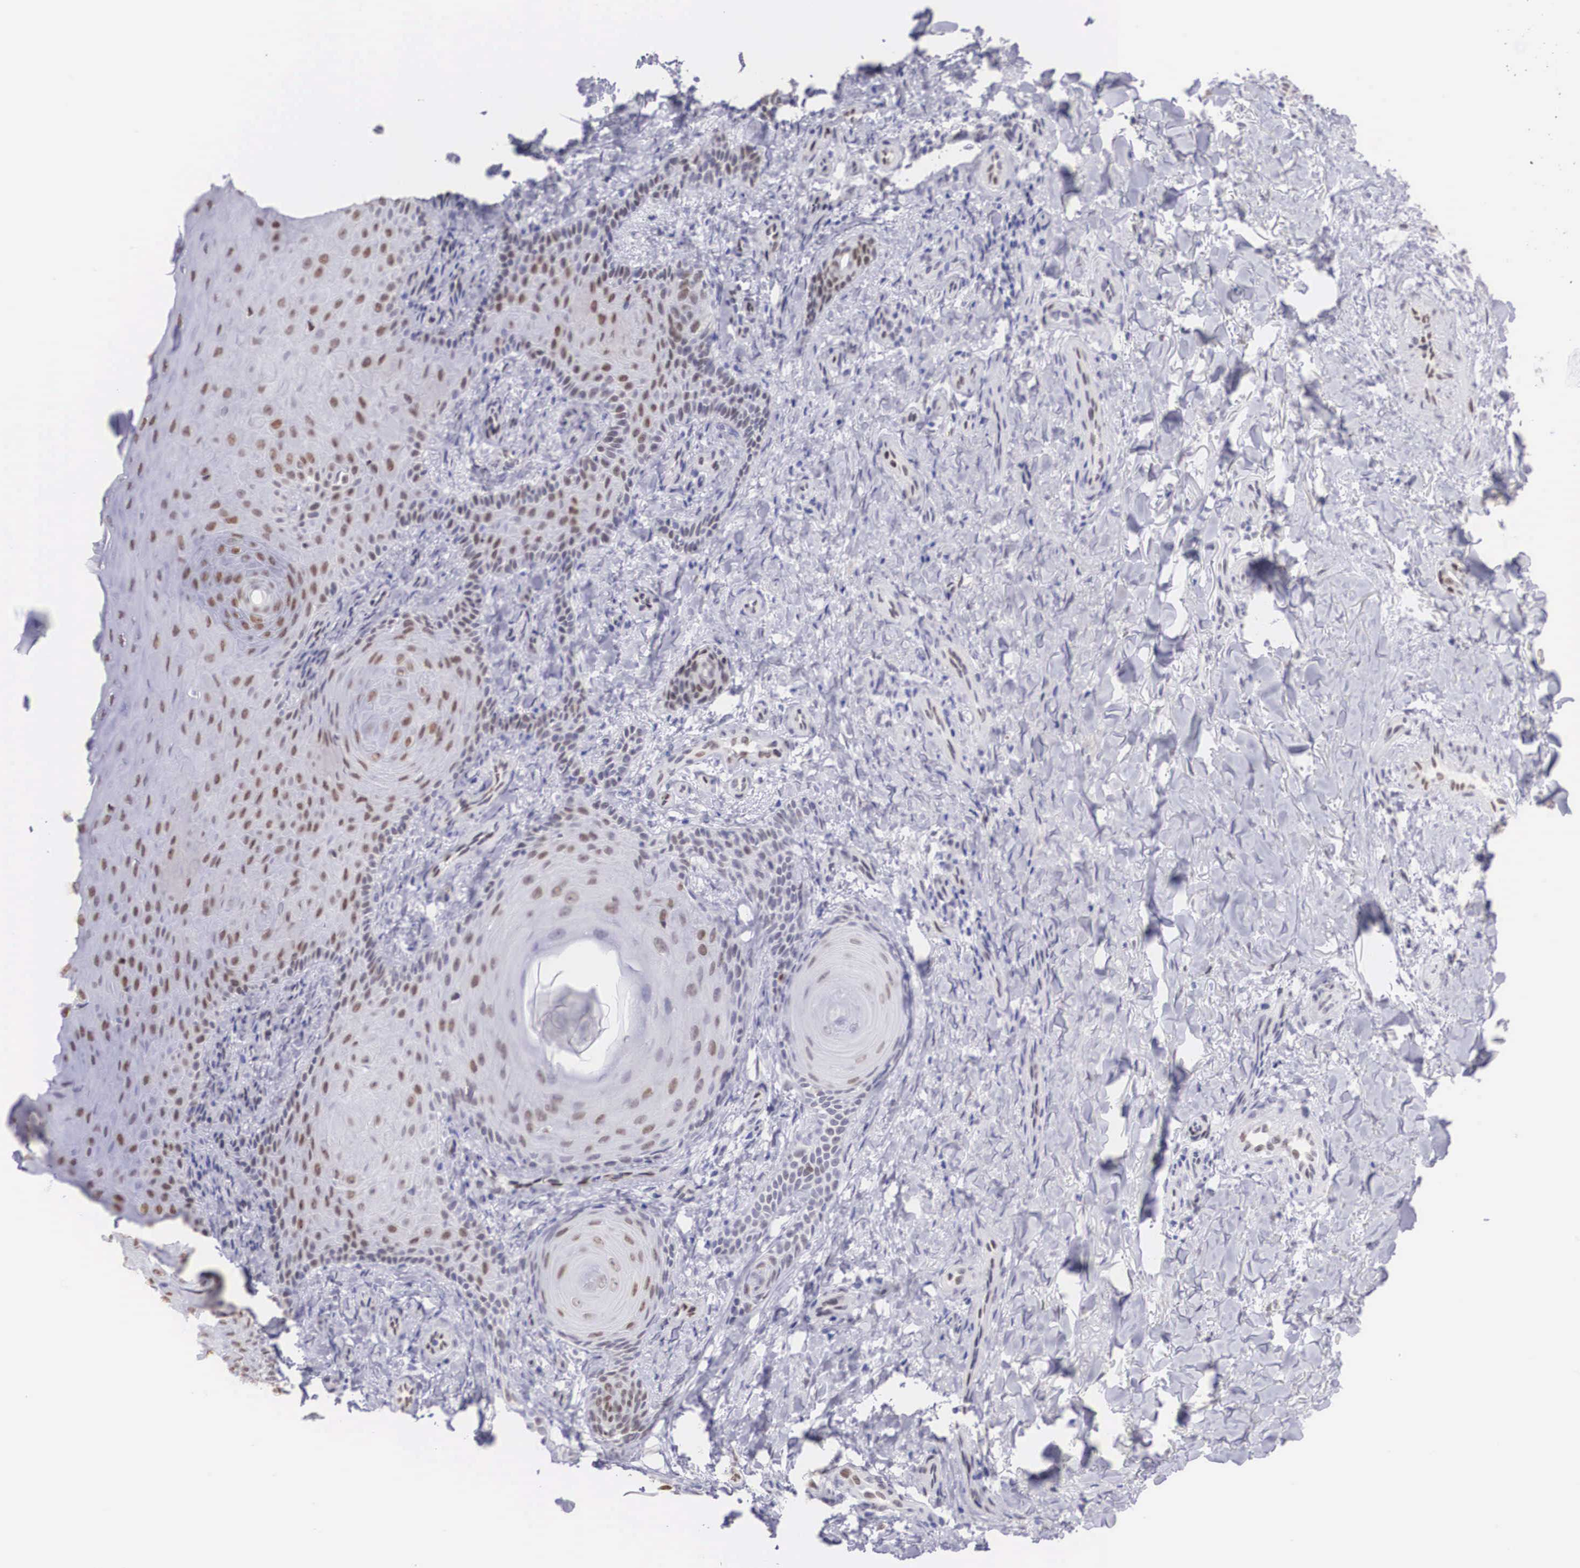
{"staining": {"intensity": "weak", "quantity": "25%-75%", "location": "nuclear"}, "tissue": "skin cancer", "cell_type": "Tumor cells", "image_type": "cancer", "snomed": [{"axis": "morphology", "description": "Normal tissue, NOS"}, {"axis": "morphology", "description": "Basal cell carcinoma"}, {"axis": "topography", "description": "Skin"}], "caption": "Human basal cell carcinoma (skin) stained for a protein (brown) exhibits weak nuclear positive staining in about 25%-75% of tumor cells.", "gene": "HMGN5", "patient": {"sex": "male", "age": 81}}